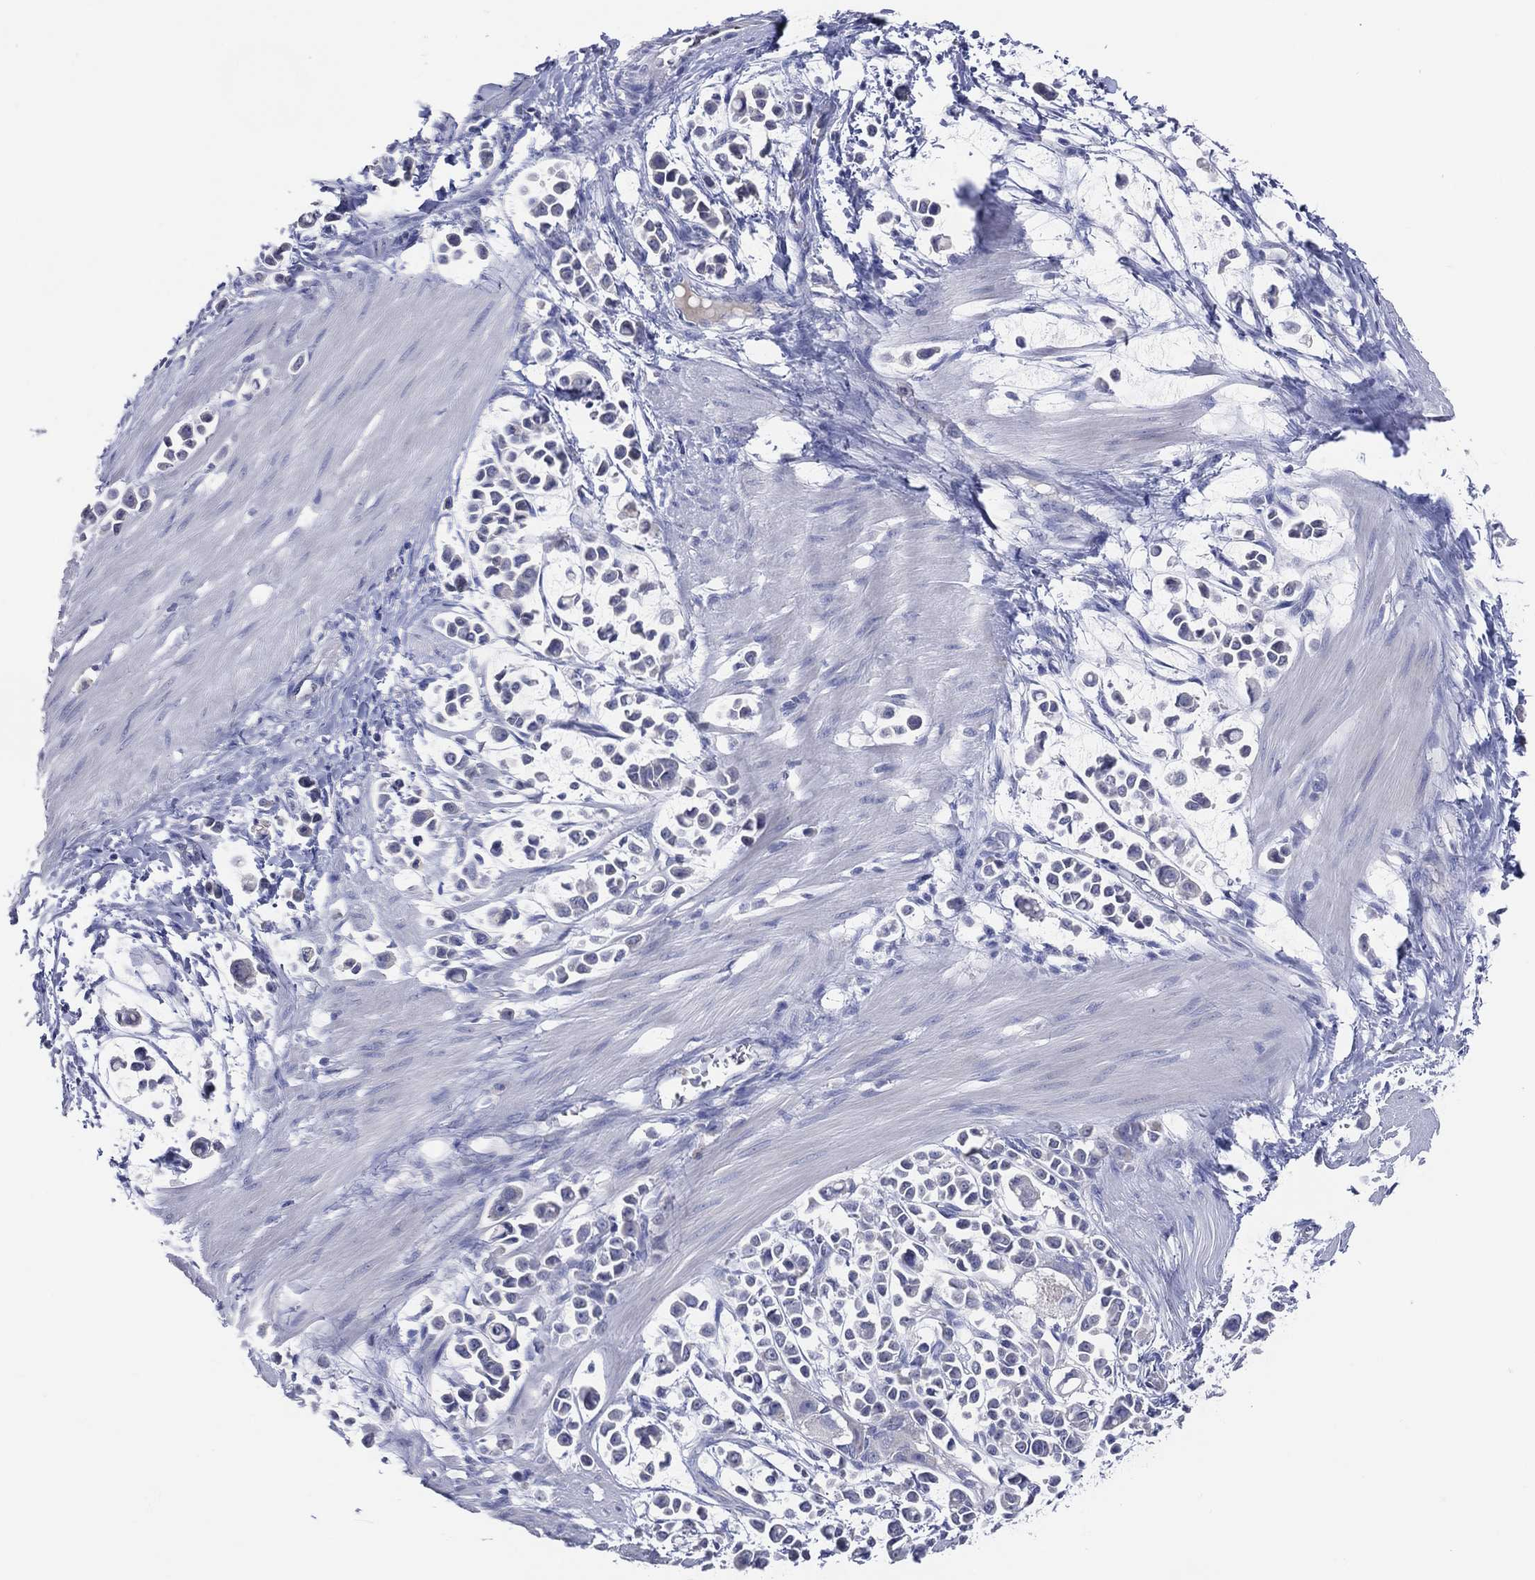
{"staining": {"intensity": "negative", "quantity": "none", "location": "none"}, "tissue": "stomach cancer", "cell_type": "Tumor cells", "image_type": "cancer", "snomed": [{"axis": "morphology", "description": "Adenocarcinoma, NOS"}, {"axis": "topography", "description": "Stomach"}], "caption": "Immunohistochemical staining of human stomach adenocarcinoma demonstrates no significant staining in tumor cells.", "gene": "DNAH6", "patient": {"sex": "male", "age": 82}}